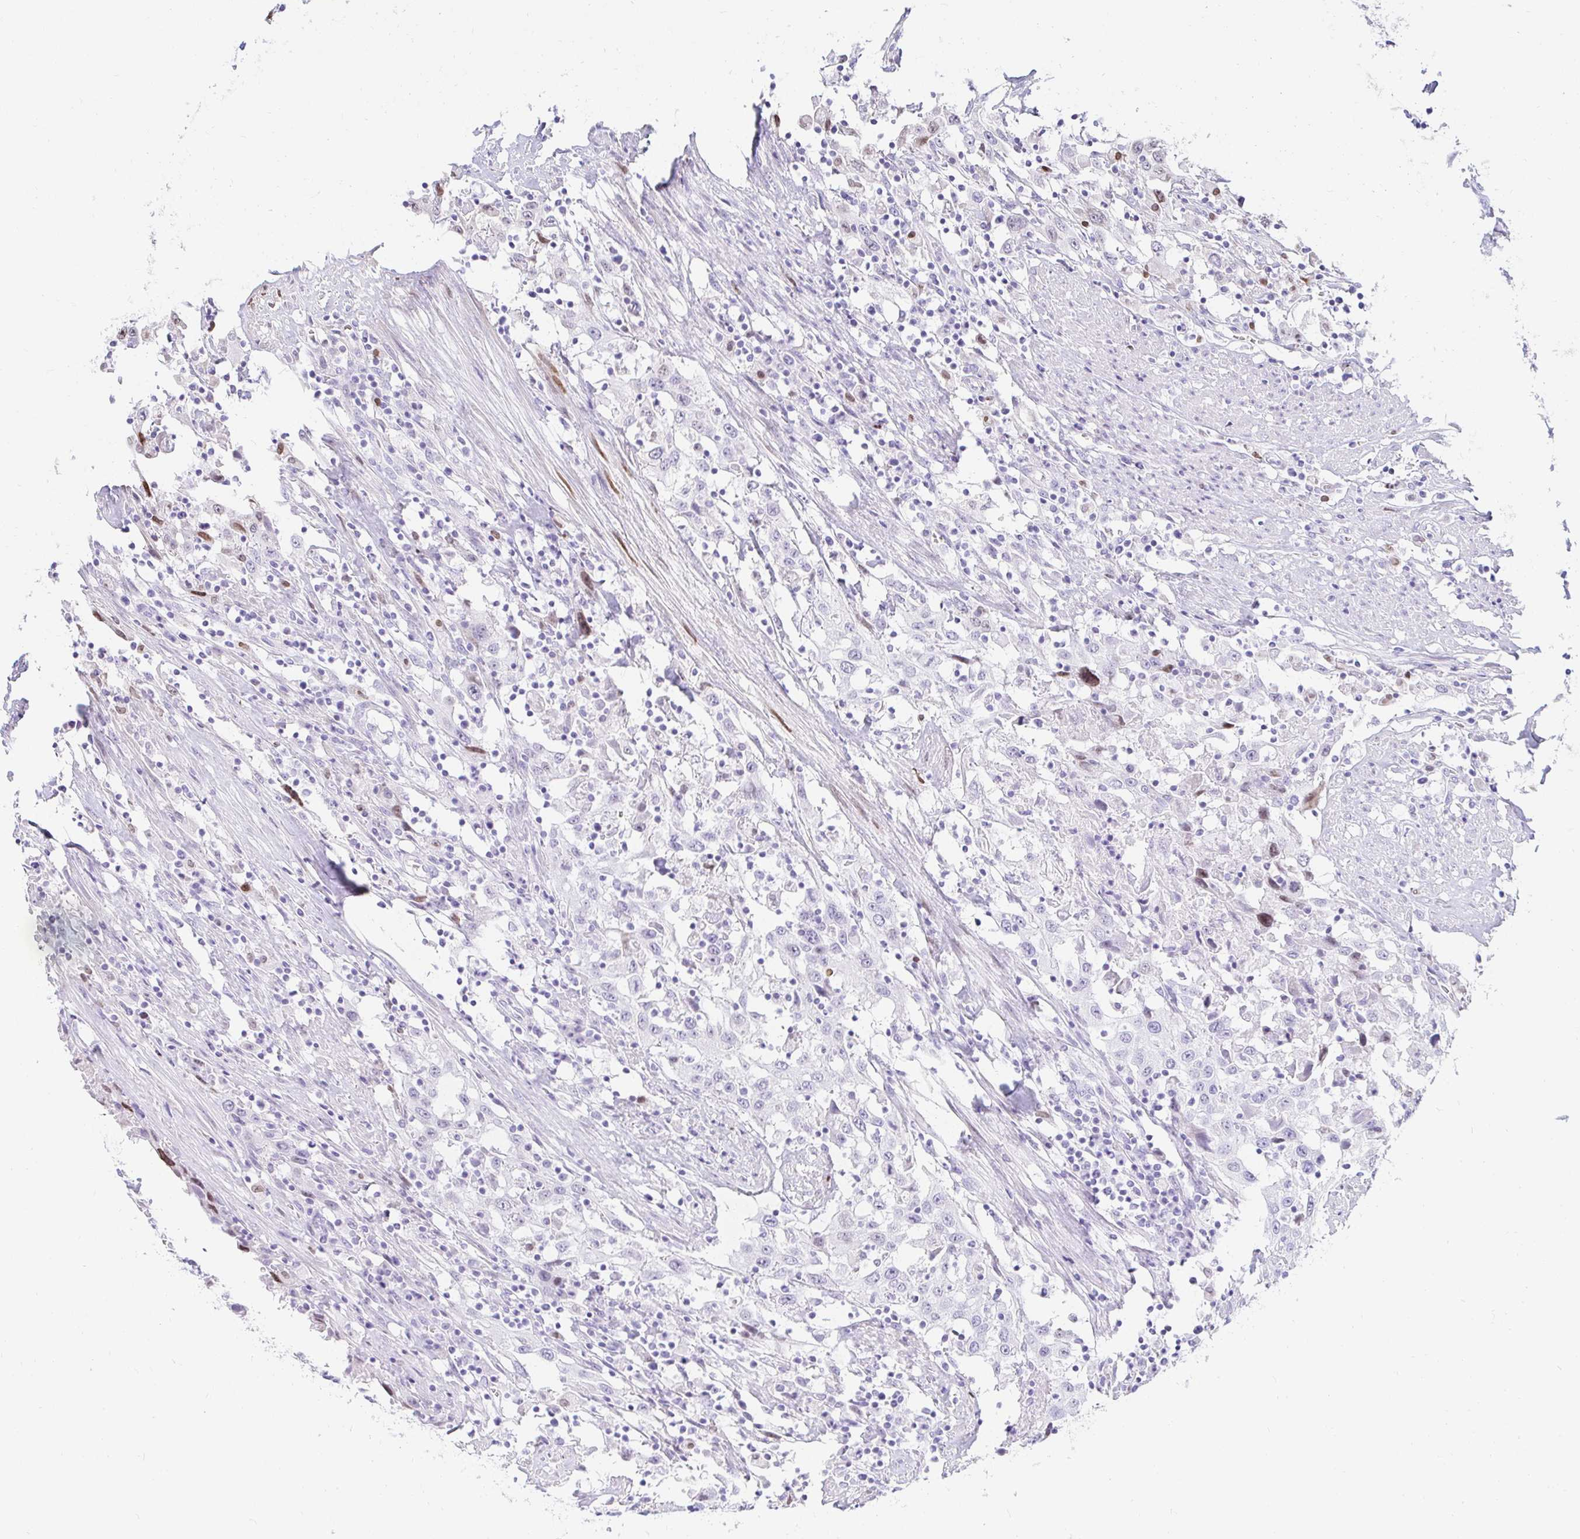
{"staining": {"intensity": "negative", "quantity": "none", "location": "none"}, "tissue": "urothelial cancer", "cell_type": "Tumor cells", "image_type": "cancer", "snomed": [{"axis": "morphology", "description": "Urothelial carcinoma, High grade"}, {"axis": "topography", "description": "Urinary bladder"}], "caption": "A high-resolution histopathology image shows immunohistochemistry staining of urothelial cancer, which reveals no significant staining in tumor cells. (DAB (3,3'-diaminobenzidine) immunohistochemistry (IHC) with hematoxylin counter stain).", "gene": "CAPSL", "patient": {"sex": "male", "age": 61}}